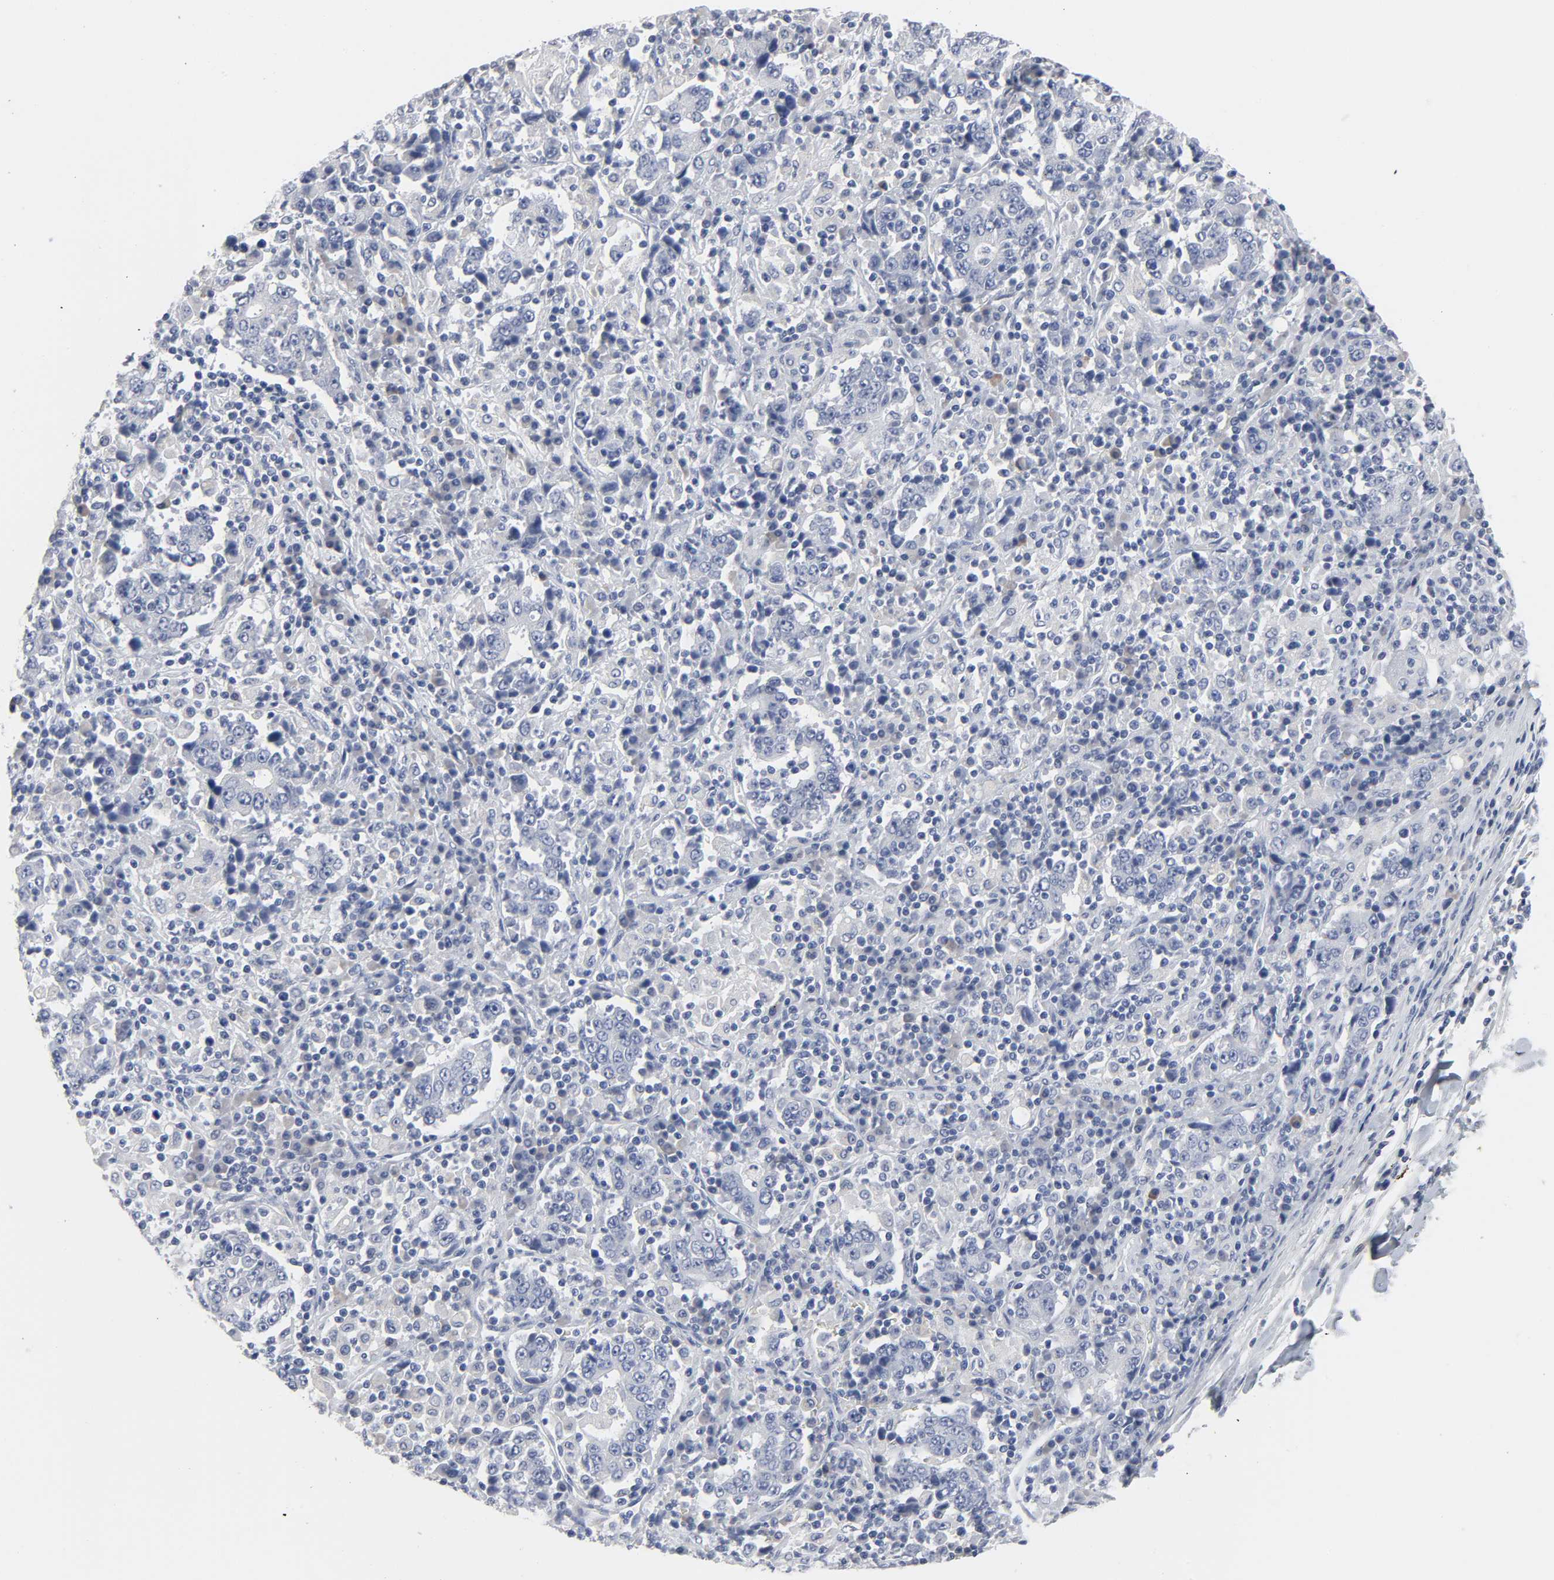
{"staining": {"intensity": "negative", "quantity": "none", "location": "none"}, "tissue": "stomach cancer", "cell_type": "Tumor cells", "image_type": "cancer", "snomed": [{"axis": "morphology", "description": "Normal tissue, NOS"}, {"axis": "morphology", "description": "Adenocarcinoma, NOS"}, {"axis": "topography", "description": "Stomach, upper"}, {"axis": "topography", "description": "Stomach"}], "caption": "Immunohistochemical staining of stomach adenocarcinoma displays no significant positivity in tumor cells.", "gene": "SALL2", "patient": {"sex": "male", "age": 59}}